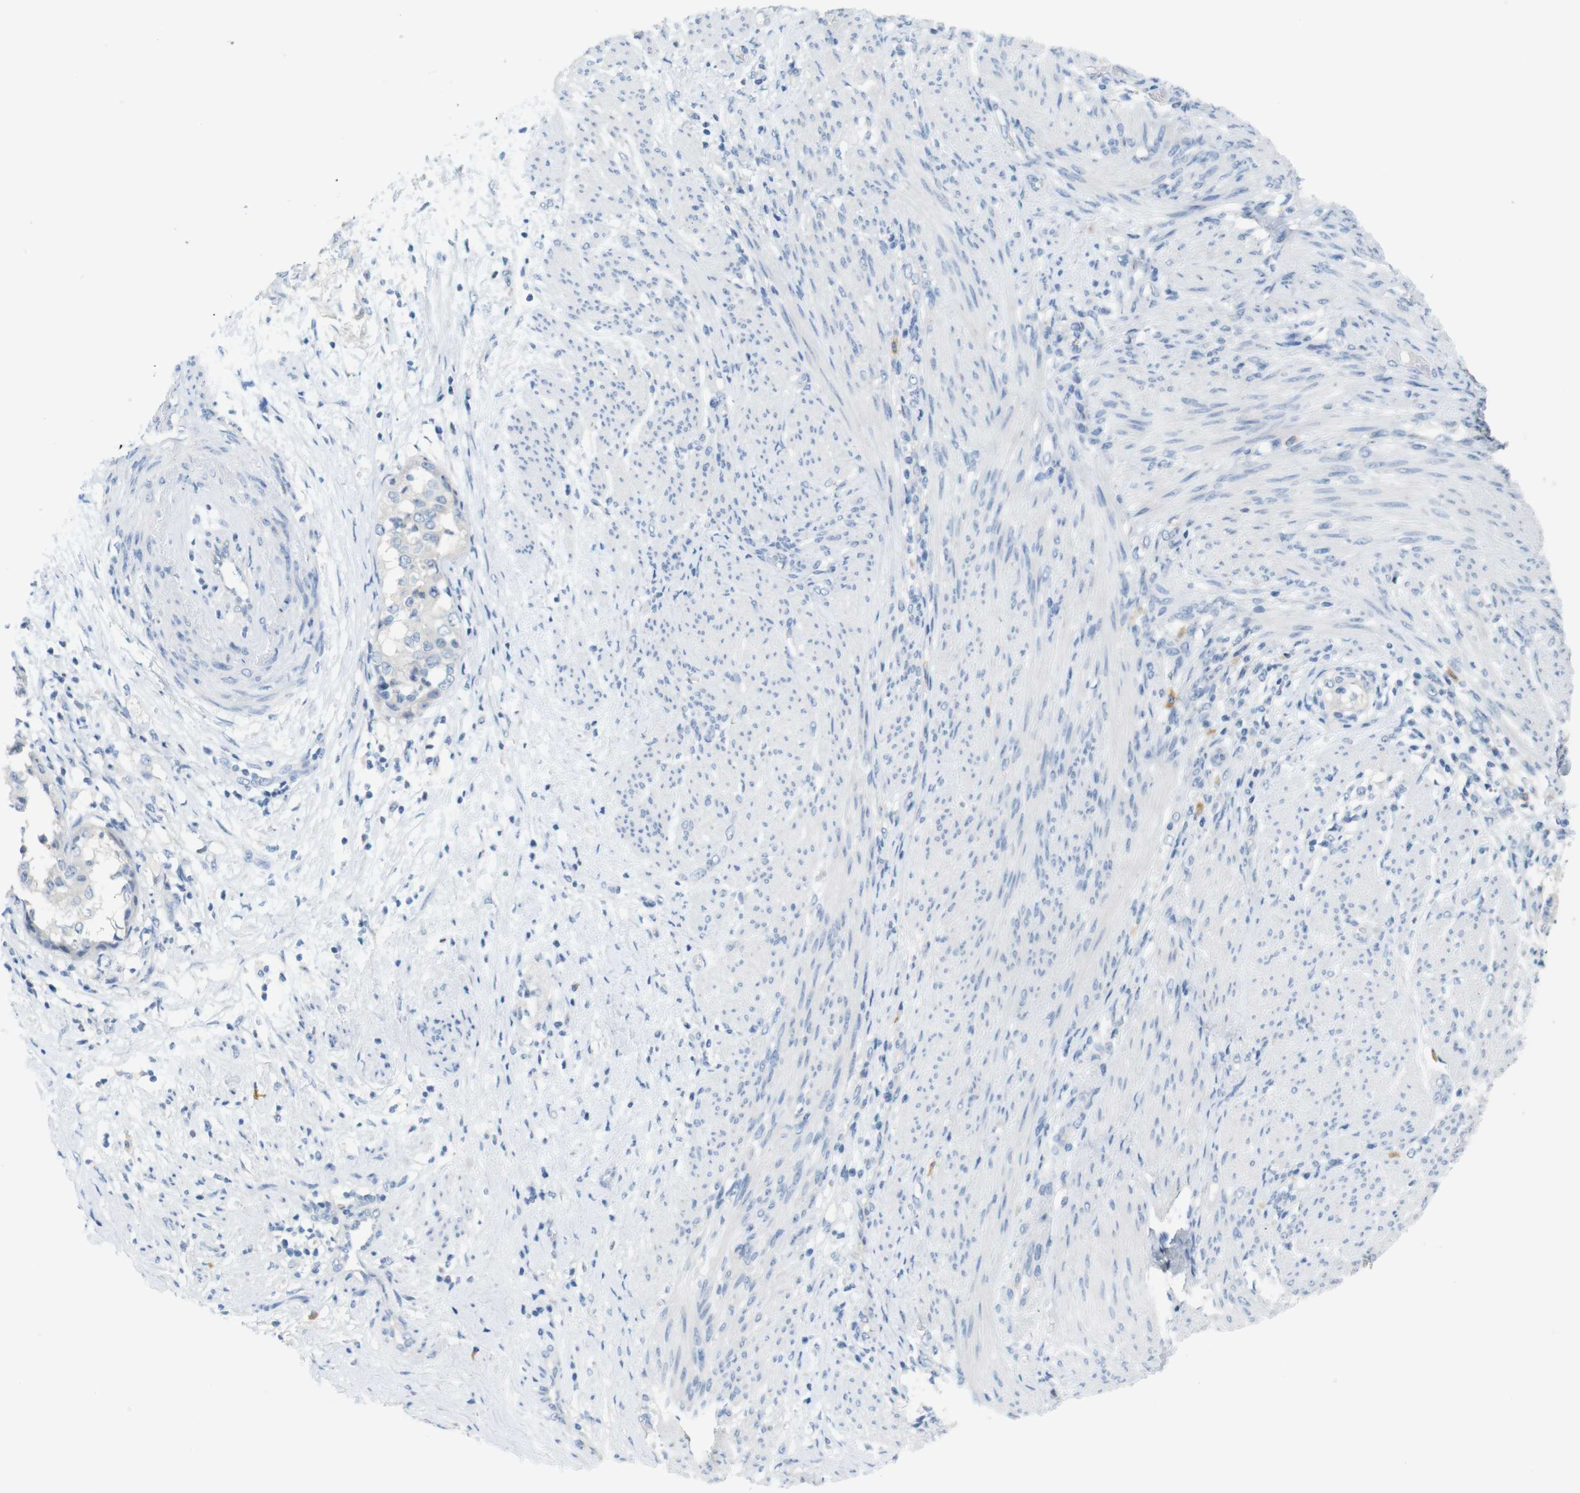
{"staining": {"intensity": "negative", "quantity": "none", "location": "none"}, "tissue": "endometrial cancer", "cell_type": "Tumor cells", "image_type": "cancer", "snomed": [{"axis": "morphology", "description": "Adenocarcinoma, NOS"}, {"axis": "topography", "description": "Endometrium"}], "caption": "DAB (3,3'-diaminobenzidine) immunohistochemical staining of human endometrial cancer (adenocarcinoma) shows no significant staining in tumor cells. Brightfield microscopy of immunohistochemistry (IHC) stained with DAB (3,3'-diaminobenzidine) (brown) and hematoxylin (blue), captured at high magnification.", "gene": "LRRK2", "patient": {"sex": "female", "age": 85}}